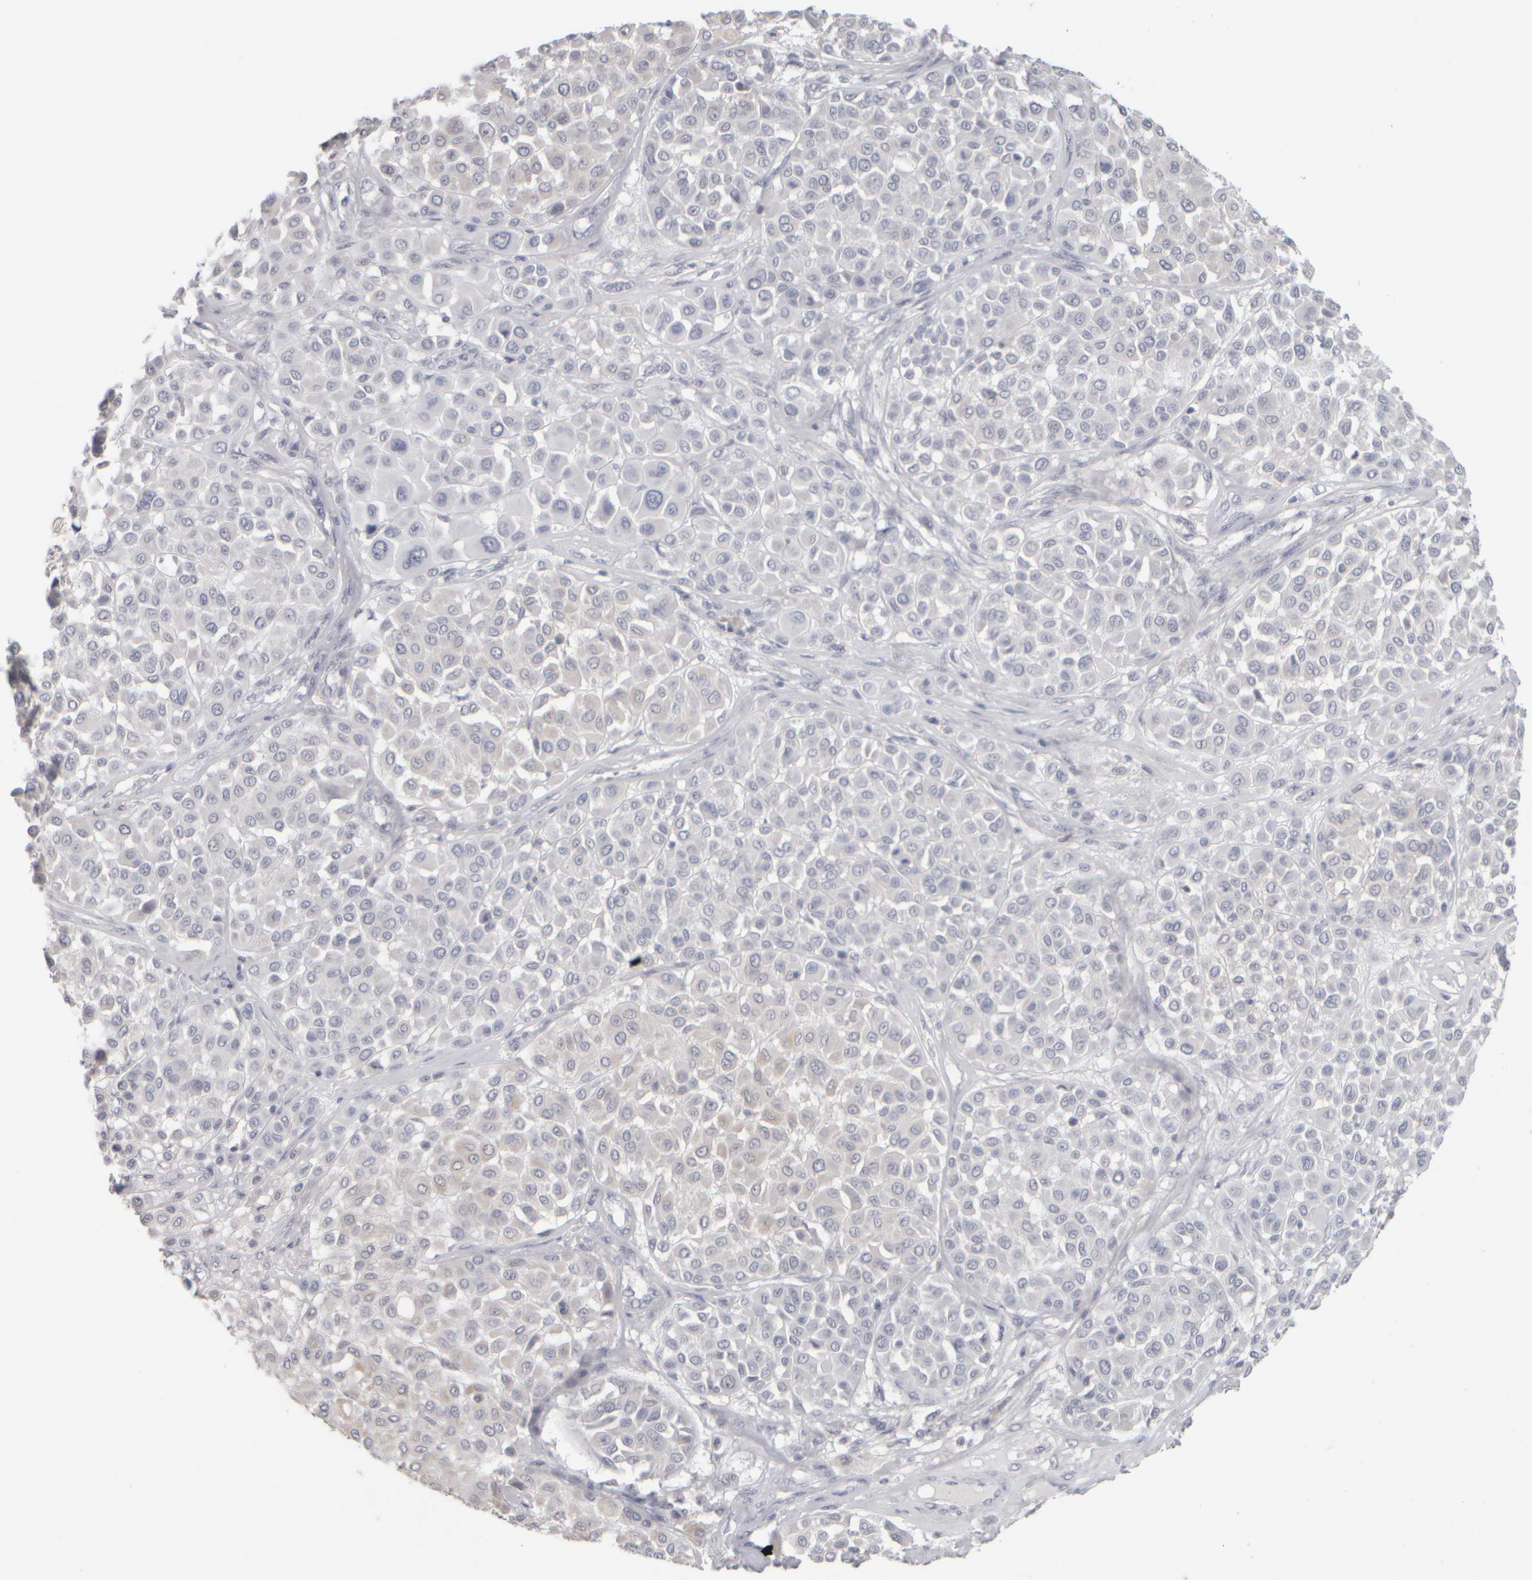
{"staining": {"intensity": "negative", "quantity": "none", "location": "none"}, "tissue": "melanoma", "cell_type": "Tumor cells", "image_type": "cancer", "snomed": [{"axis": "morphology", "description": "Malignant melanoma, Metastatic site"}, {"axis": "topography", "description": "Soft tissue"}], "caption": "Malignant melanoma (metastatic site) was stained to show a protein in brown. There is no significant expression in tumor cells.", "gene": "DCXR", "patient": {"sex": "male", "age": 41}}